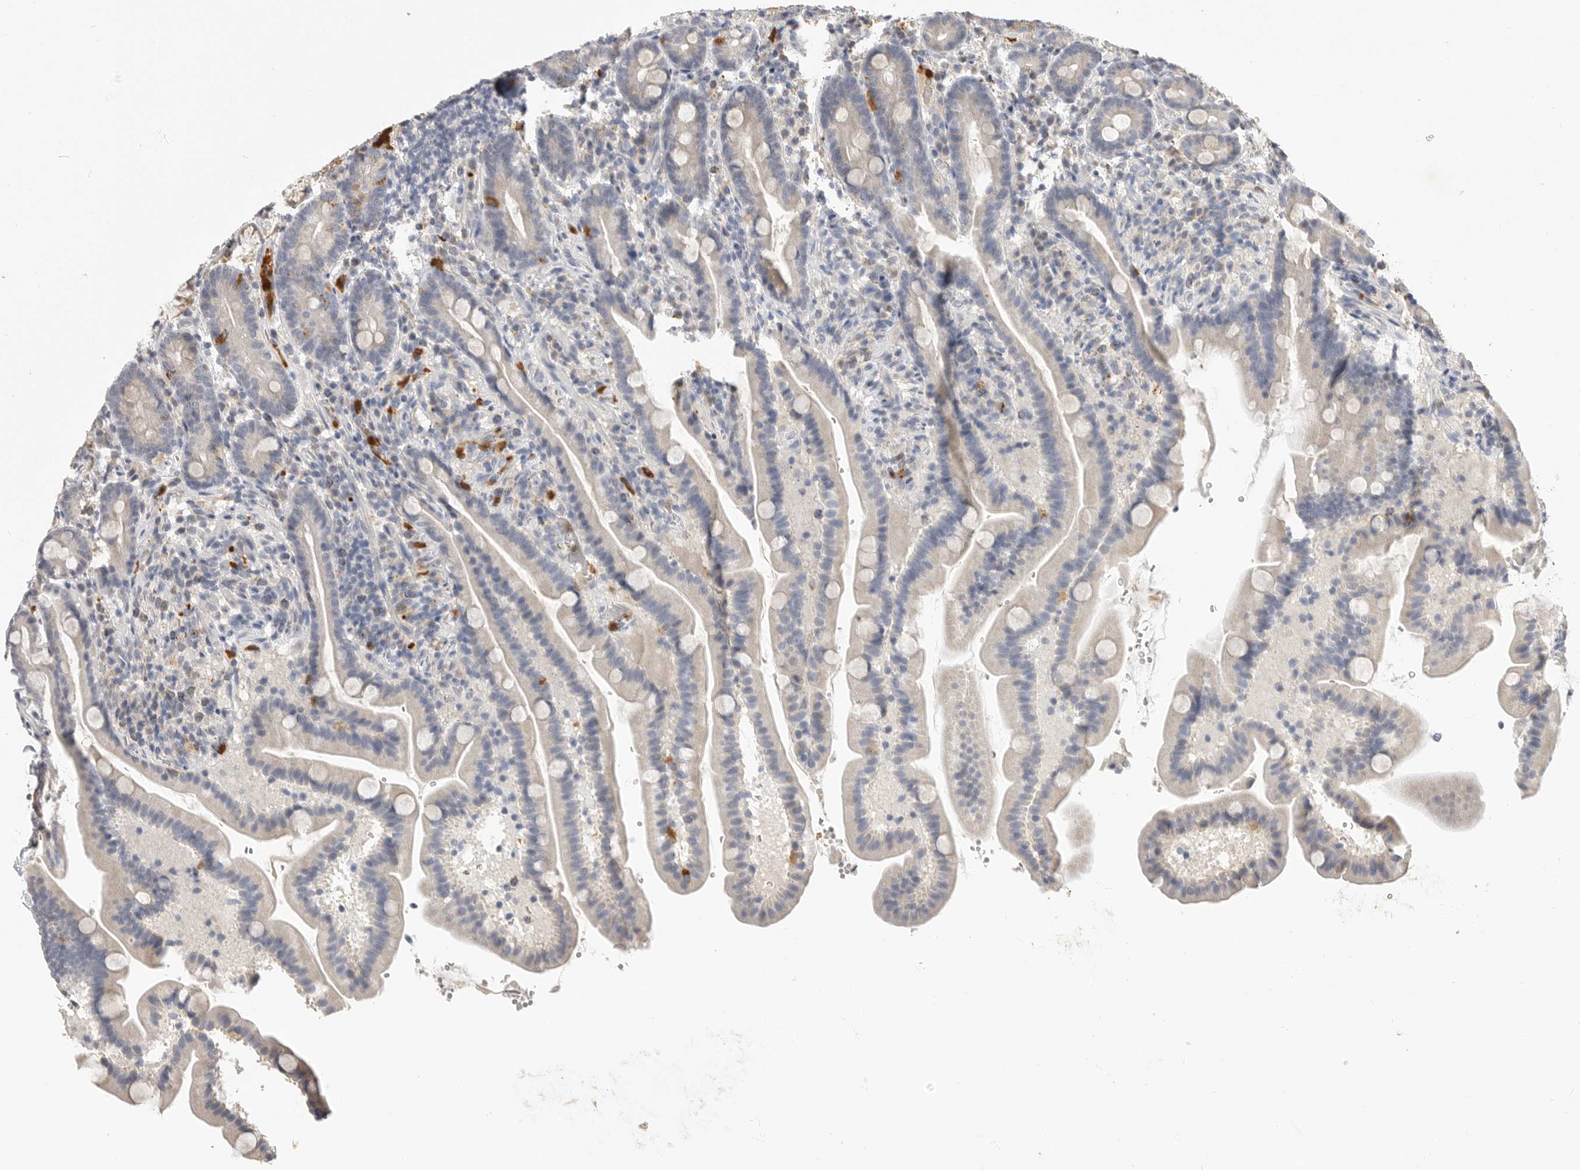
{"staining": {"intensity": "moderate", "quantity": "<25%", "location": "cytoplasmic/membranous"}, "tissue": "duodenum", "cell_type": "Glandular cells", "image_type": "normal", "snomed": [{"axis": "morphology", "description": "Normal tissue, NOS"}, {"axis": "topography", "description": "Duodenum"}], "caption": "Protein staining of benign duodenum shows moderate cytoplasmic/membranous expression in approximately <25% of glandular cells. The protein of interest is shown in brown color, while the nuclei are stained blue.", "gene": "LTBR", "patient": {"sex": "male", "age": 54}}